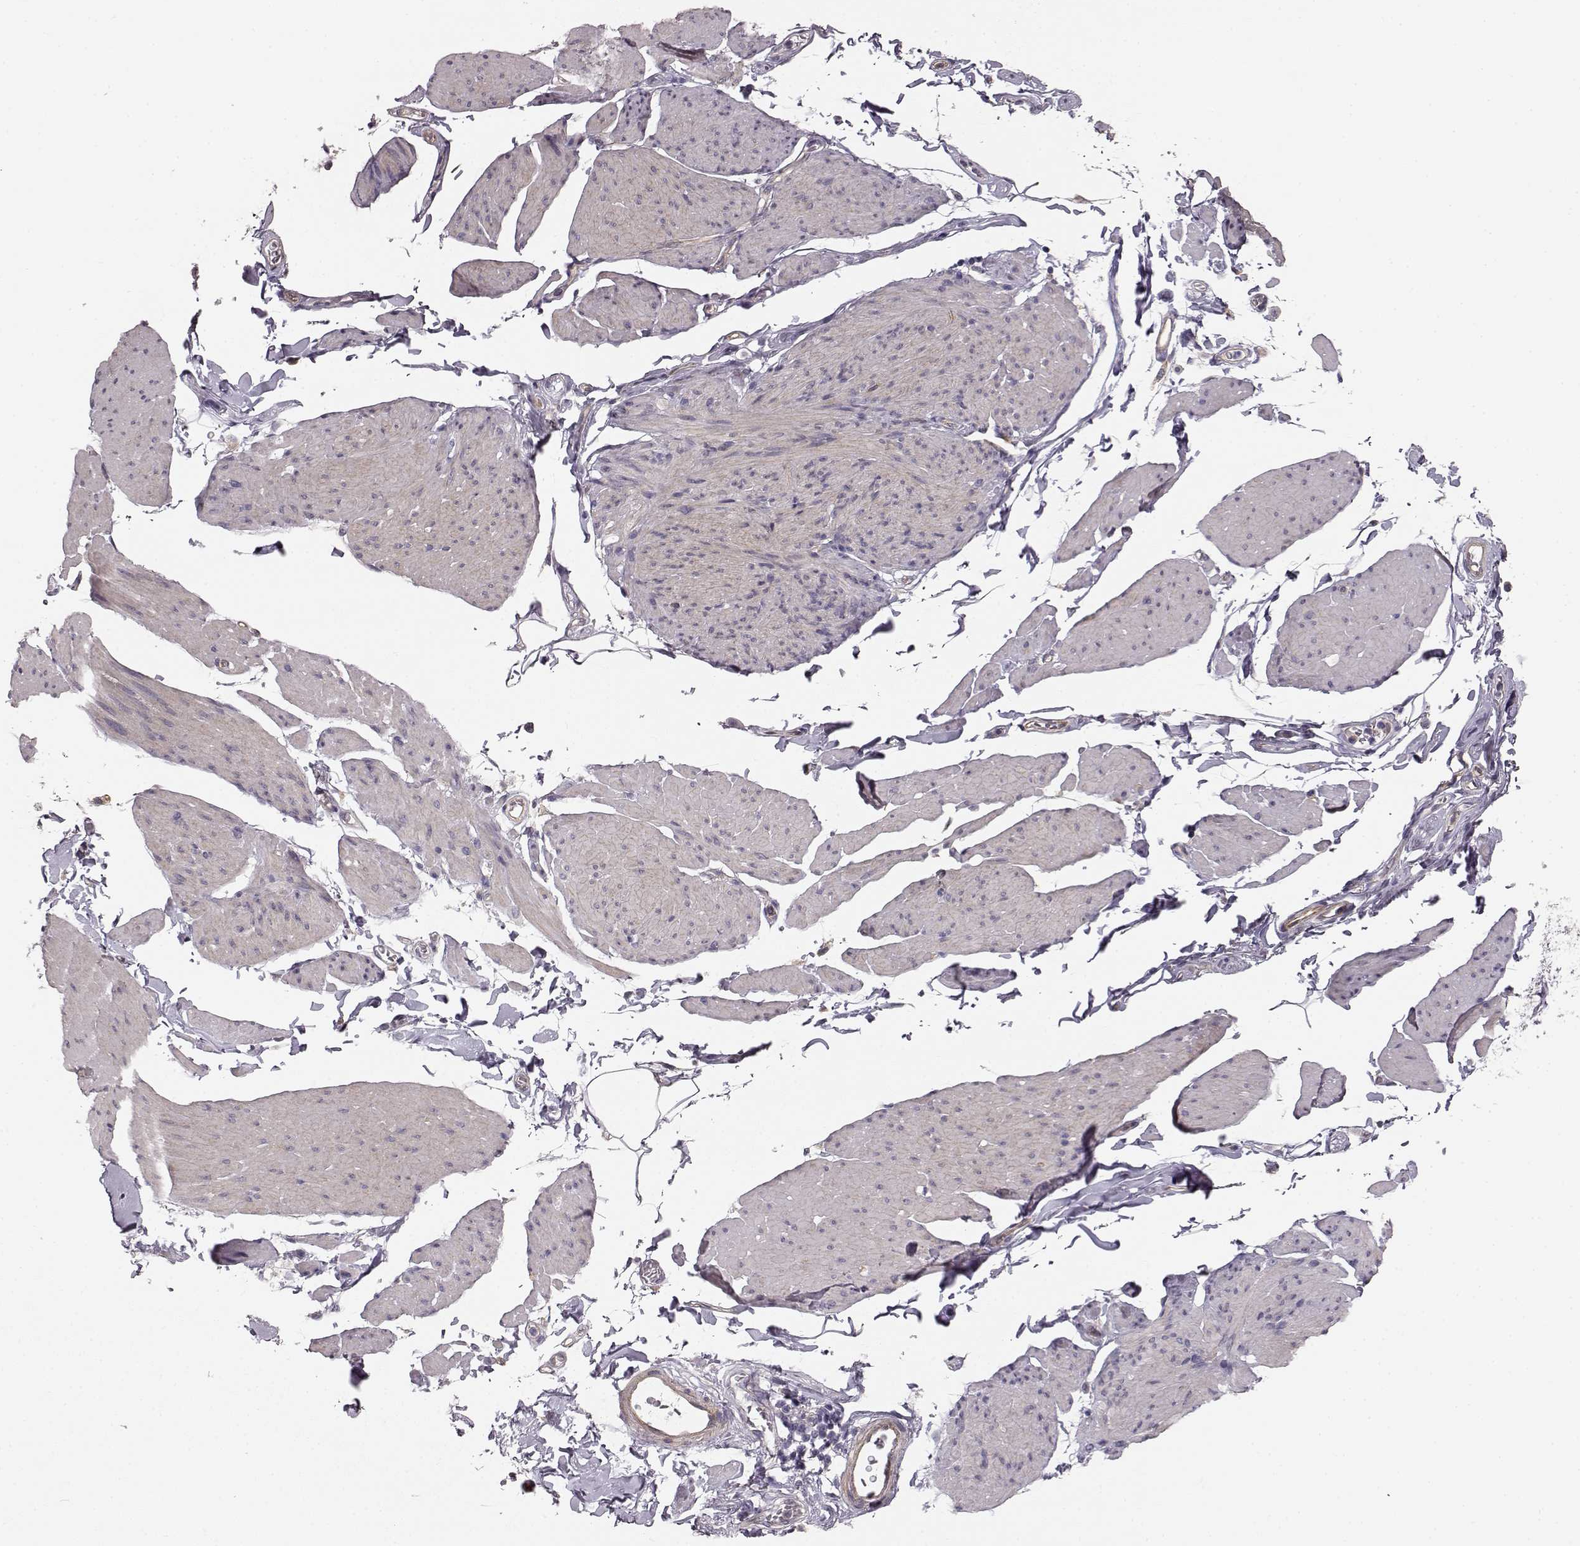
{"staining": {"intensity": "negative", "quantity": "none", "location": "none"}, "tissue": "smooth muscle", "cell_type": "Smooth muscle cells", "image_type": "normal", "snomed": [{"axis": "morphology", "description": "Normal tissue, NOS"}, {"axis": "topography", "description": "Adipose tissue"}, {"axis": "topography", "description": "Smooth muscle"}, {"axis": "topography", "description": "Peripheral nerve tissue"}], "caption": "Immunohistochemistry (IHC) of normal smooth muscle shows no staining in smooth muscle cells. The staining was performed using DAB (3,3'-diaminobenzidine) to visualize the protein expression in brown, while the nuclei were stained in blue with hematoxylin (Magnification: 20x).", "gene": "GPR50", "patient": {"sex": "male", "age": 83}}